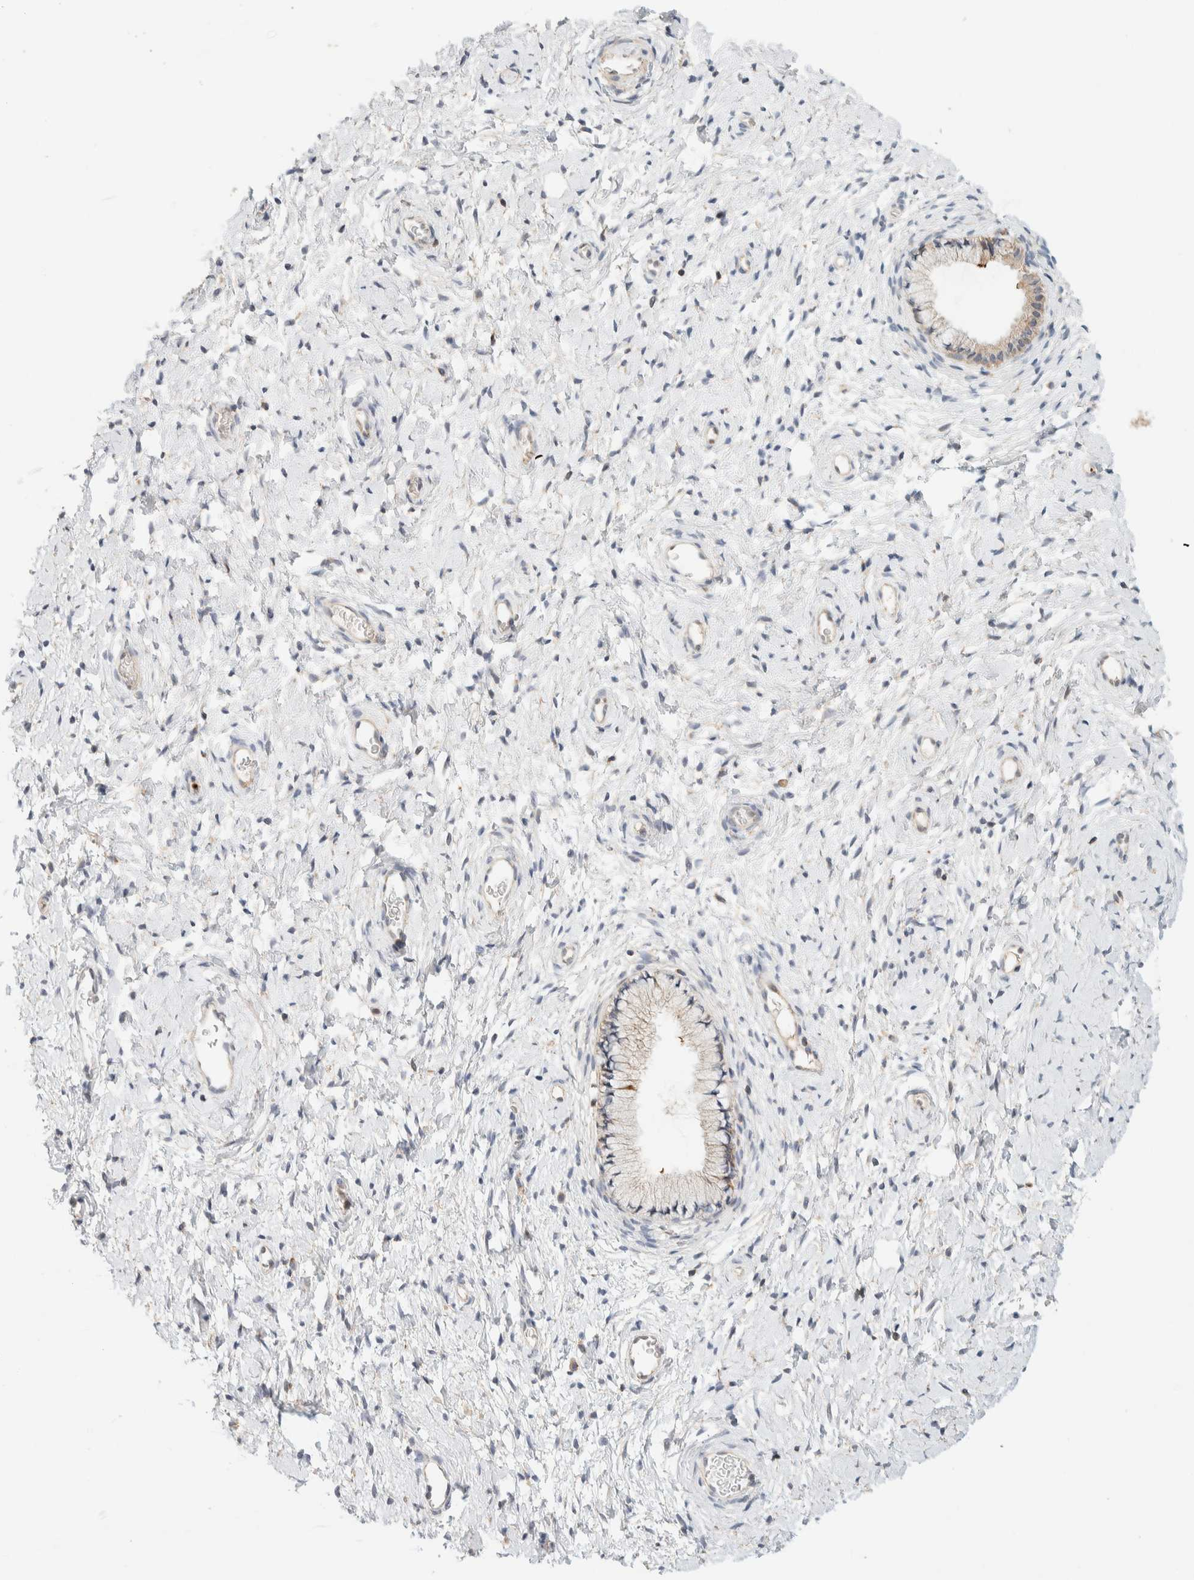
{"staining": {"intensity": "weak", "quantity": "<25%", "location": "cytoplasmic/membranous"}, "tissue": "cervix", "cell_type": "Glandular cells", "image_type": "normal", "snomed": [{"axis": "morphology", "description": "Normal tissue, NOS"}, {"axis": "topography", "description": "Cervix"}], "caption": "Histopathology image shows no protein positivity in glandular cells of normal cervix. Nuclei are stained in blue.", "gene": "KIF9", "patient": {"sex": "female", "age": 72}}